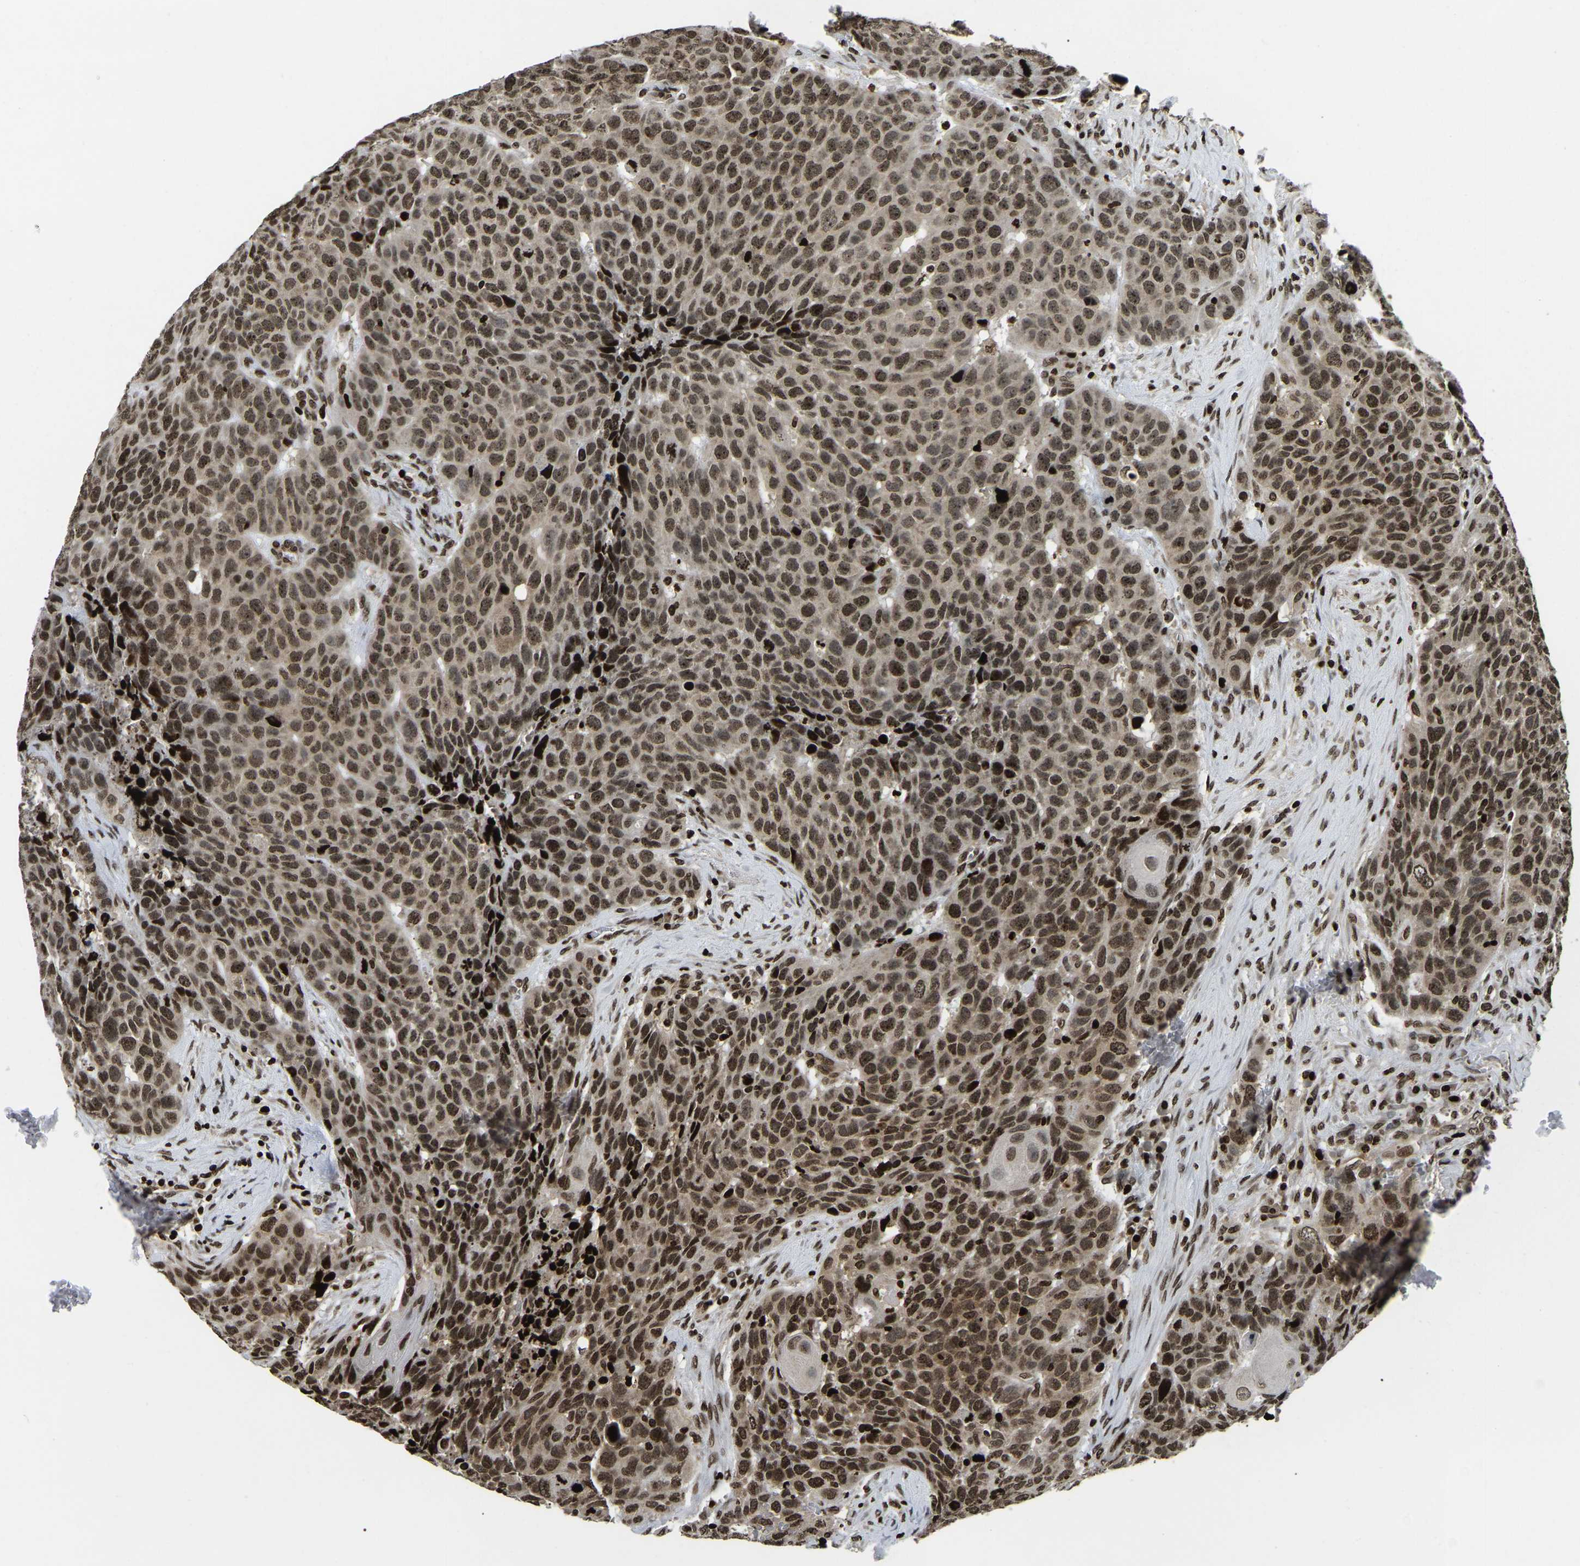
{"staining": {"intensity": "strong", "quantity": ">75%", "location": "nuclear"}, "tissue": "head and neck cancer", "cell_type": "Tumor cells", "image_type": "cancer", "snomed": [{"axis": "morphology", "description": "Squamous cell carcinoma, NOS"}, {"axis": "topography", "description": "Head-Neck"}], "caption": "This photomicrograph demonstrates IHC staining of human head and neck squamous cell carcinoma, with high strong nuclear expression in approximately >75% of tumor cells.", "gene": "LRRC61", "patient": {"sex": "male", "age": 66}}